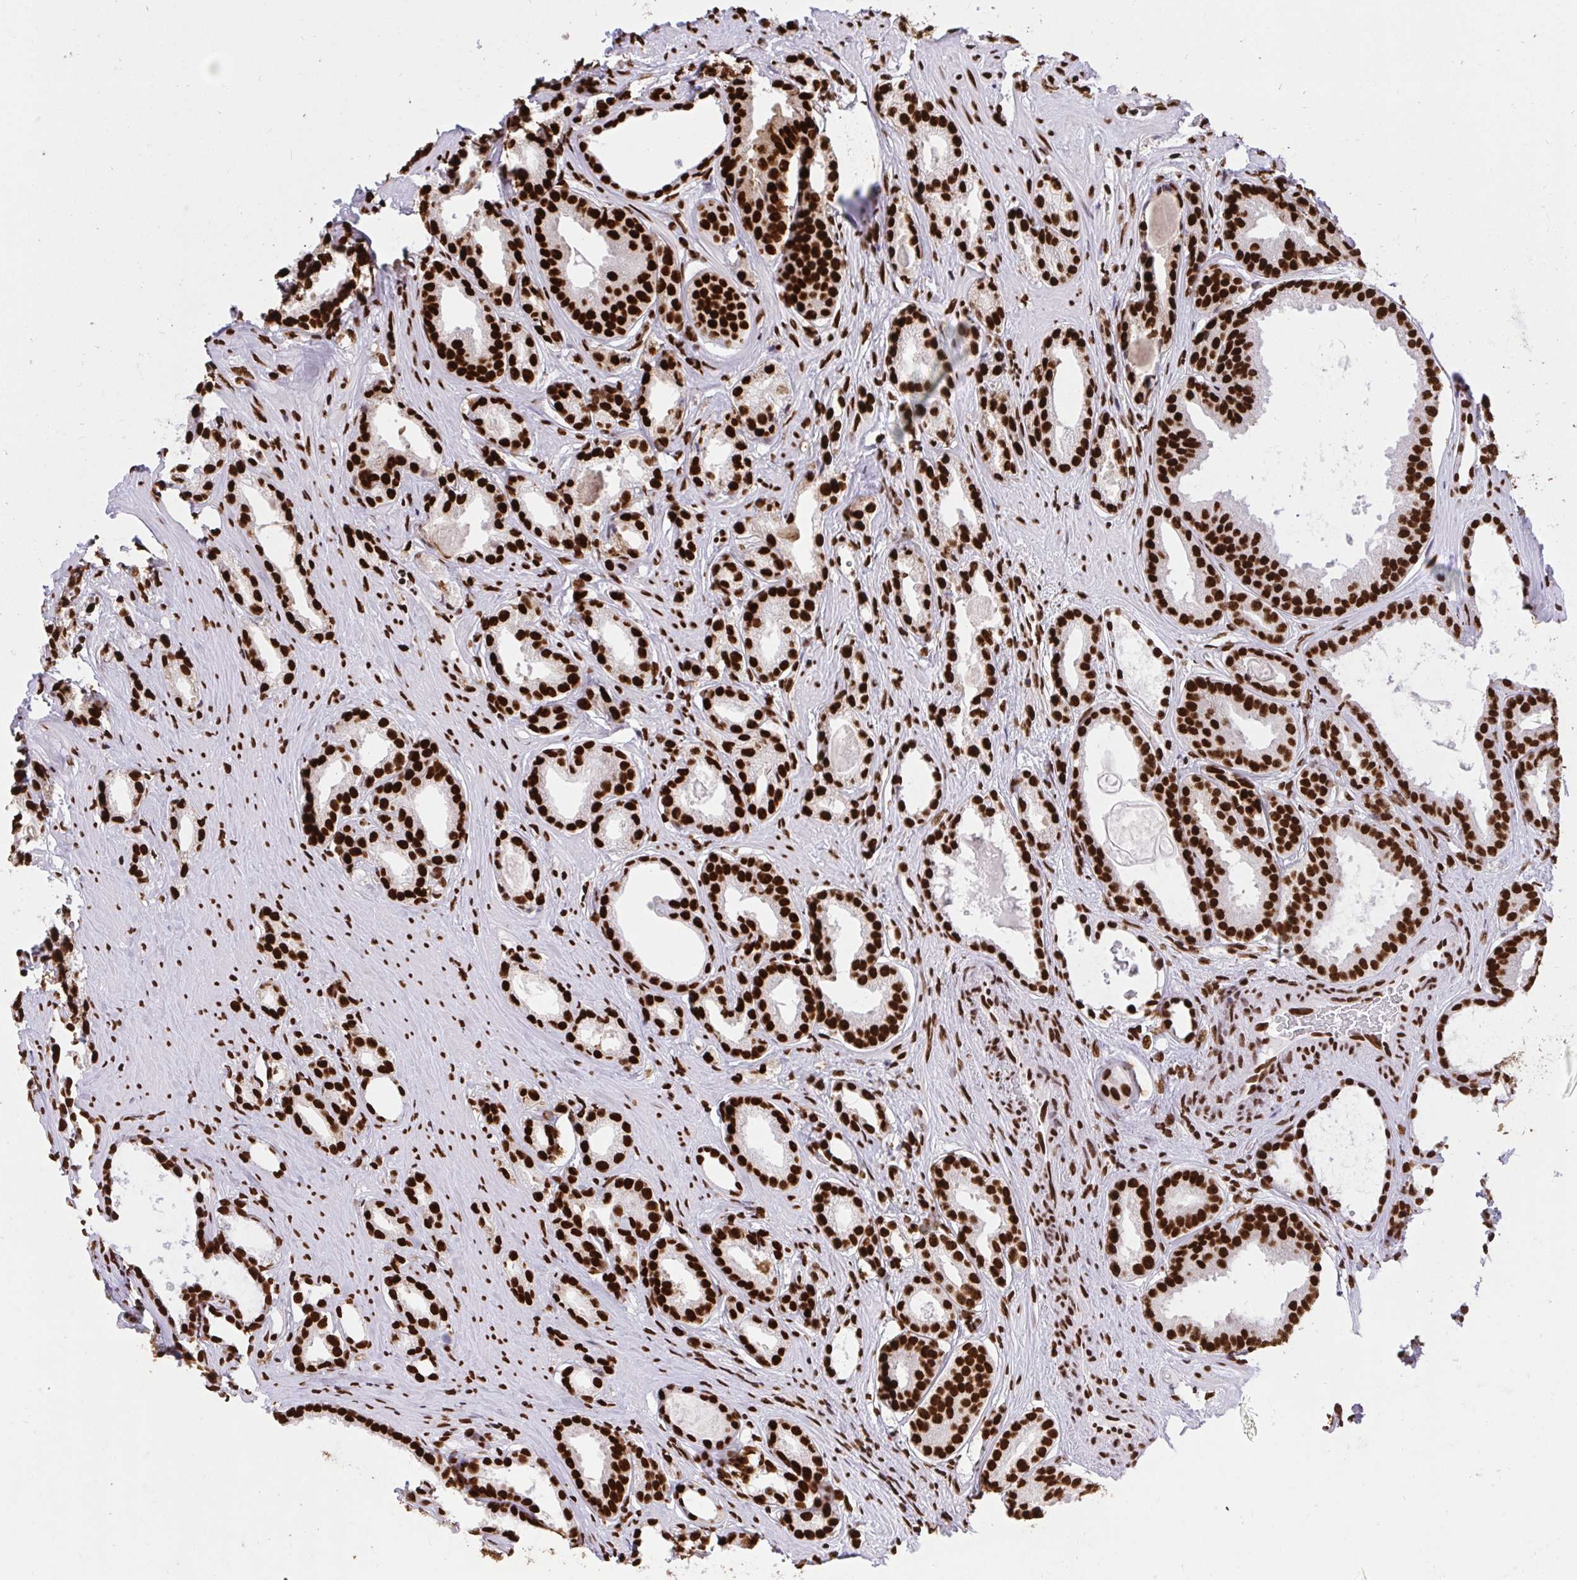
{"staining": {"intensity": "strong", "quantity": ">75%", "location": "nuclear"}, "tissue": "prostate cancer", "cell_type": "Tumor cells", "image_type": "cancer", "snomed": [{"axis": "morphology", "description": "Adenocarcinoma, Low grade"}, {"axis": "topography", "description": "Prostate"}], "caption": "This is an image of immunohistochemistry (IHC) staining of prostate low-grade adenocarcinoma, which shows strong staining in the nuclear of tumor cells.", "gene": "HNRNPL", "patient": {"sex": "male", "age": 65}}